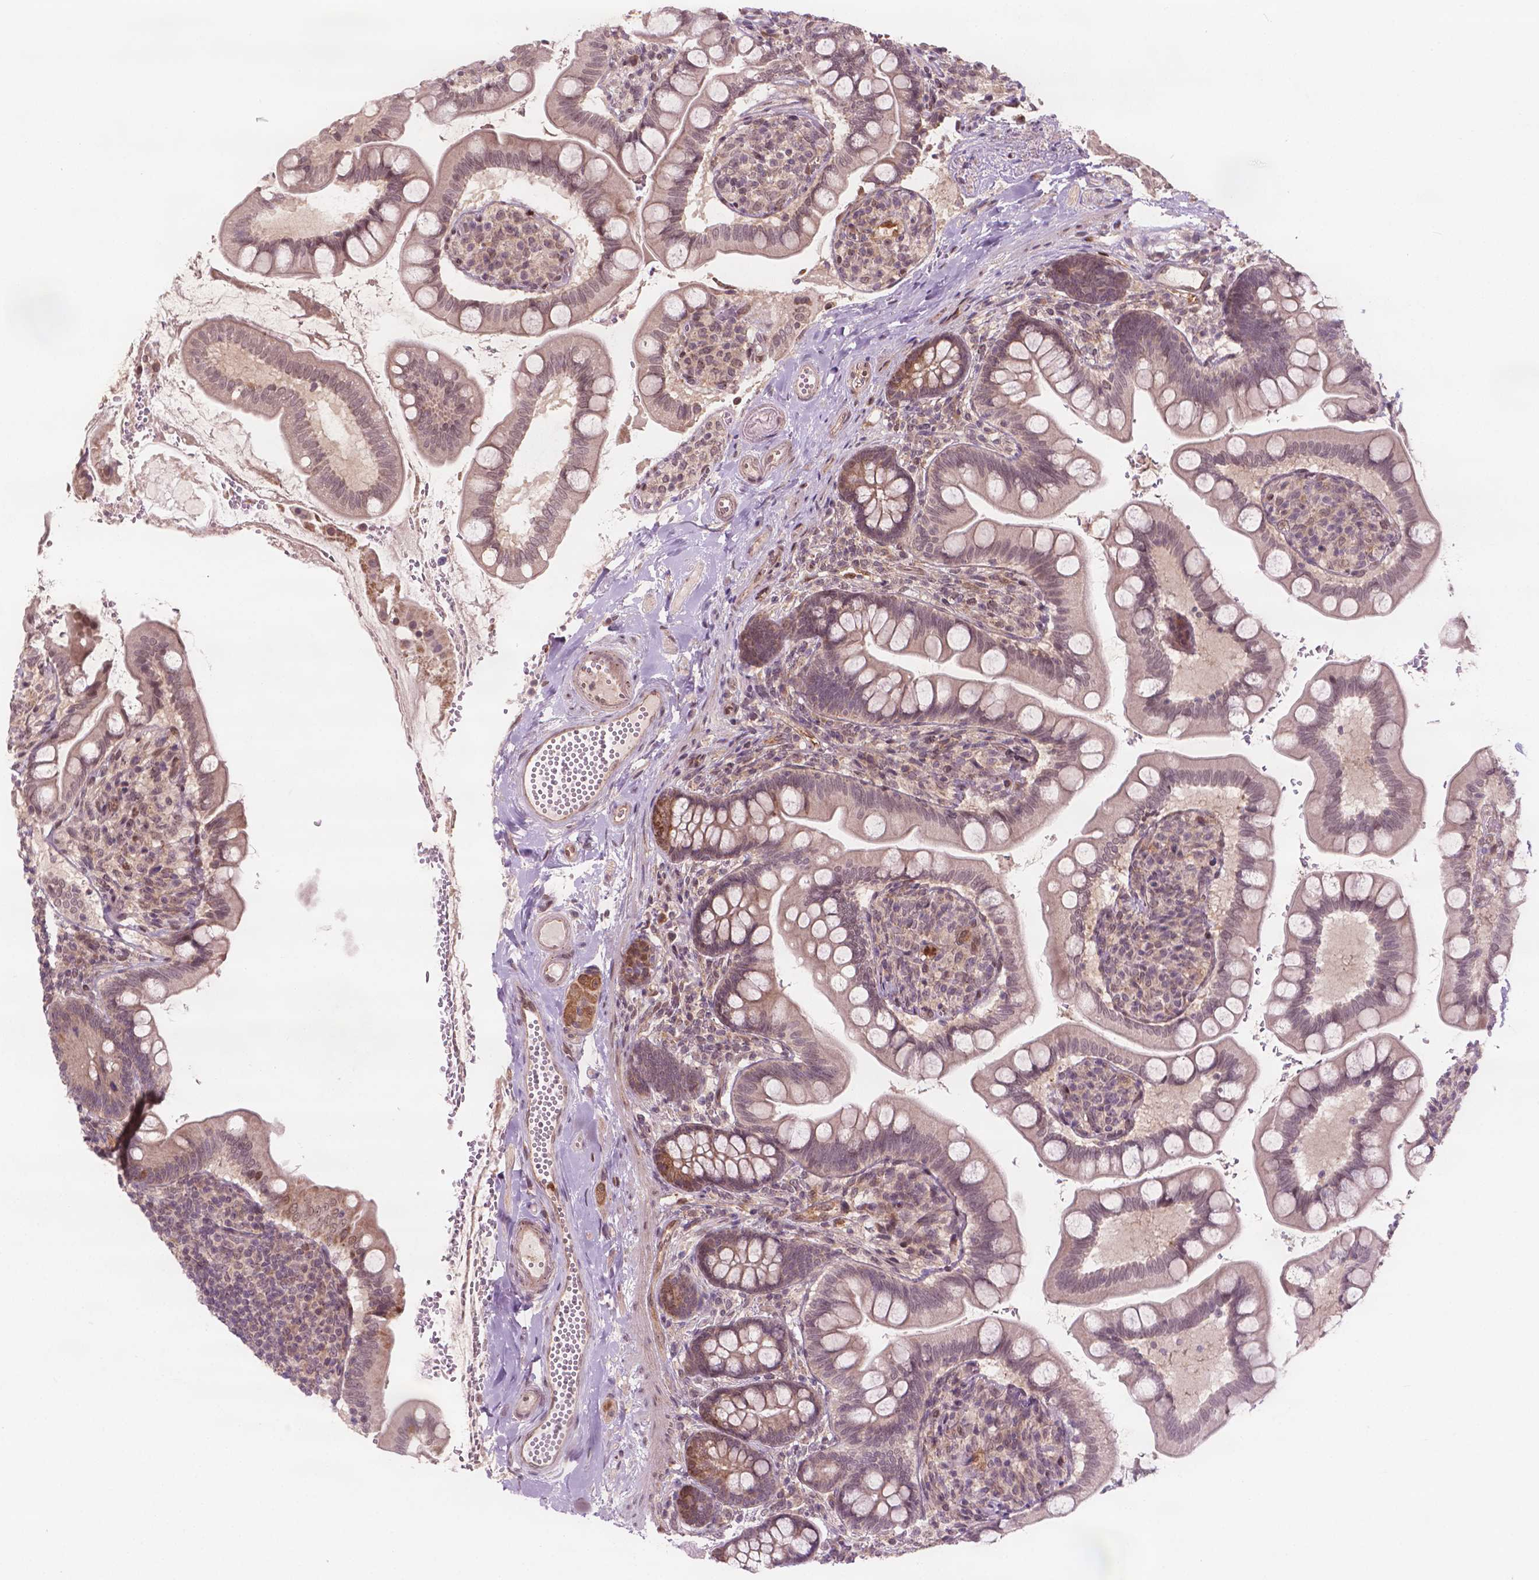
{"staining": {"intensity": "weak", "quantity": "<25%", "location": "cytoplasmic/membranous"}, "tissue": "small intestine", "cell_type": "Glandular cells", "image_type": "normal", "snomed": [{"axis": "morphology", "description": "Normal tissue, NOS"}, {"axis": "topography", "description": "Small intestine"}], "caption": "This photomicrograph is of benign small intestine stained with immunohistochemistry to label a protein in brown with the nuclei are counter-stained blue. There is no expression in glandular cells. (Brightfield microscopy of DAB (3,3'-diaminobenzidine) immunohistochemistry at high magnification).", "gene": "NFAT5", "patient": {"sex": "female", "age": 56}}